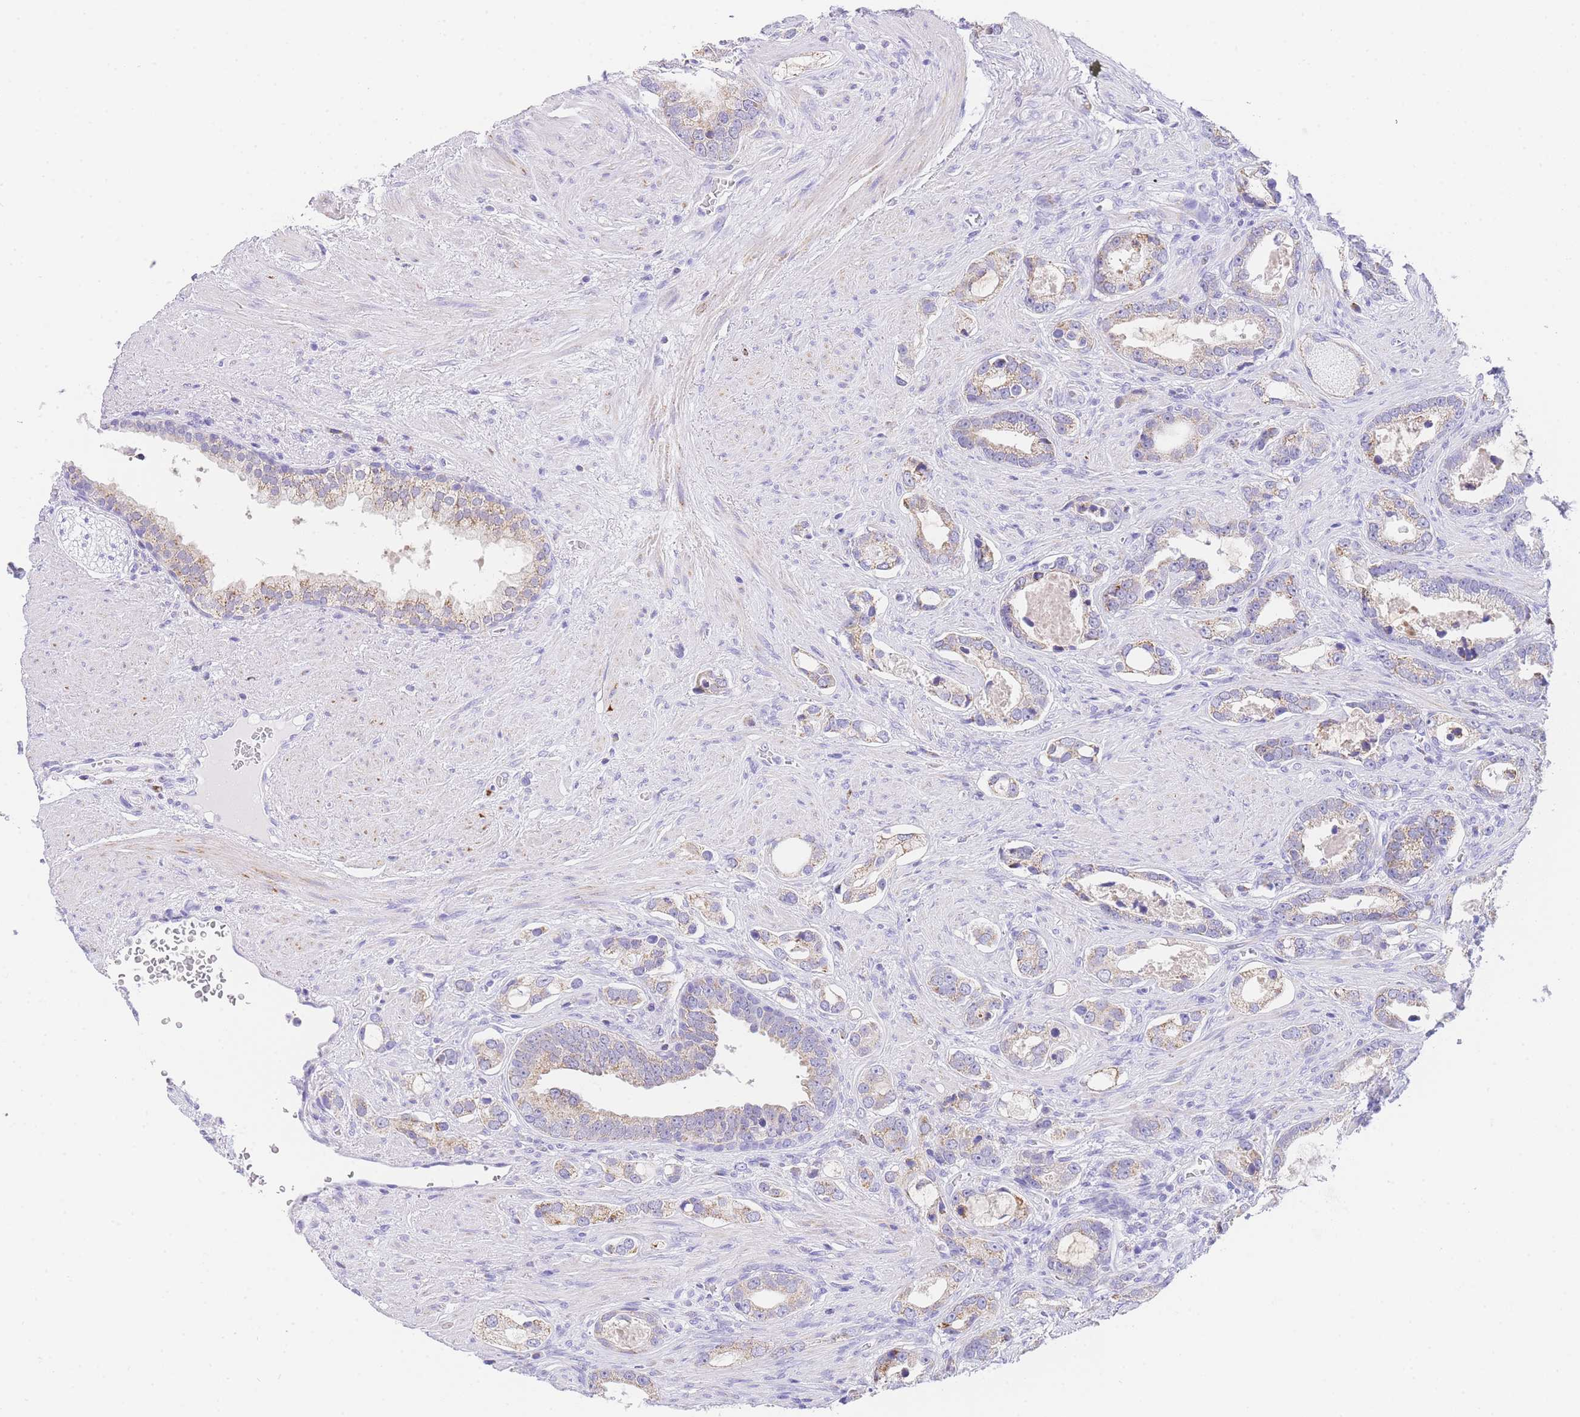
{"staining": {"intensity": "weak", "quantity": "25%-75%", "location": "cytoplasmic/membranous"}, "tissue": "prostate cancer", "cell_type": "Tumor cells", "image_type": "cancer", "snomed": [{"axis": "morphology", "description": "Adenocarcinoma, High grade"}, {"axis": "topography", "description": "Prostate"}], "caption": "IHC of prostate cancer (high-grade adenocarcinoma) shows low levels of weak cytoplasmic/membranous staining in approximately 25%-75% of tumor cells.", "gene": "NKD2", "patient": {"sex": "male", "age": 67}}